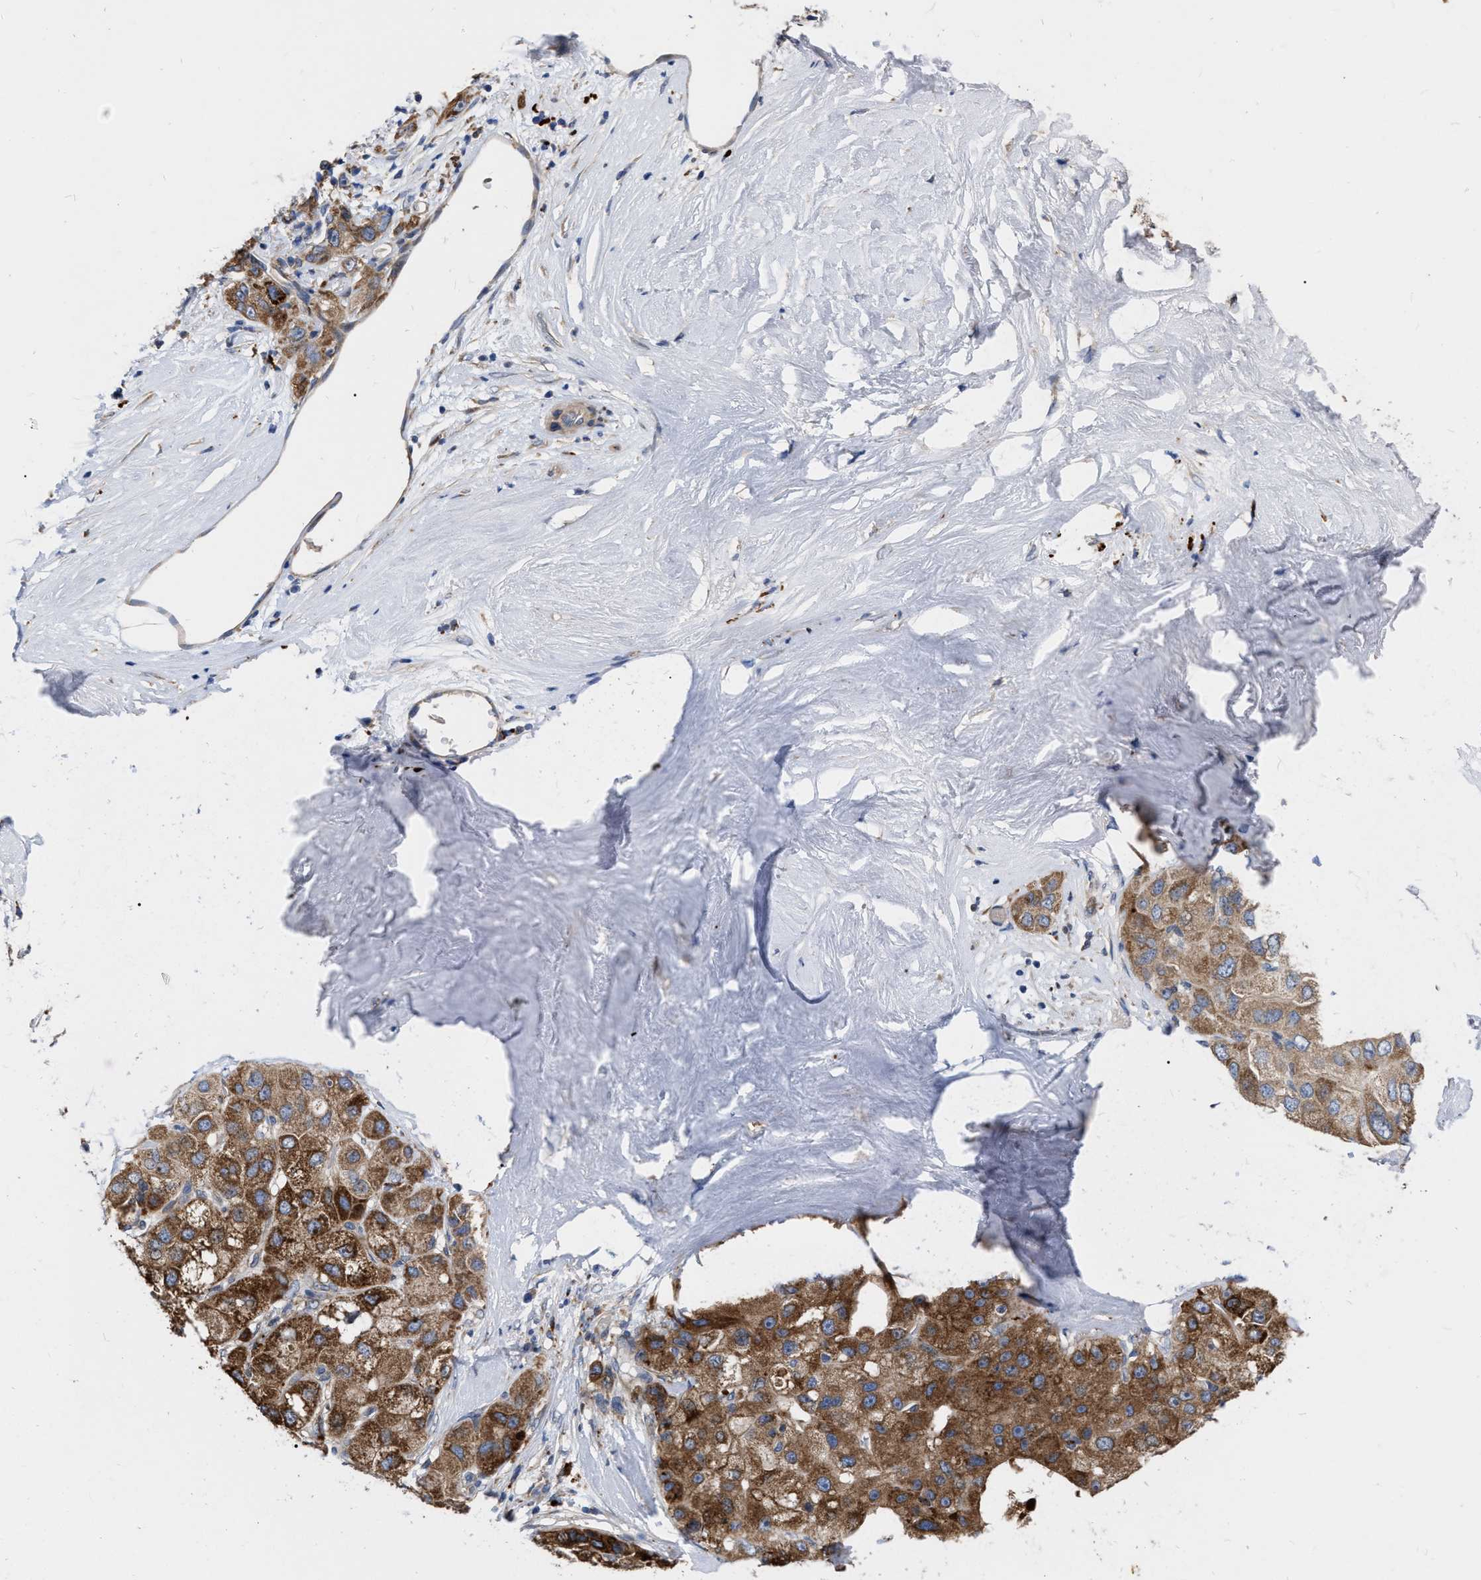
{"staining": {"intensity": "moderate", "quantity": ">75%", "location": "cytoplasmic/membranous"}, "tissue": "liver cancer", "cell_type": "Tumor cells", "image_type": "cancer", "snomed": [{"axis": "morphology", "description": "Carcinoma, Hepatocellular, NOS"}, {"axis": "topography", "description": "Liver"}], "caption": "Liver cancer stained with immunohistochemistry demonstrates moderate cytoplasmic/membranous expression in about >75% of tumor cells. (brown staining indicates protein expression, while blue staining denotes nuclei).", "gene": "MLST8", "patient": {"sex": "male", "age": 80}}